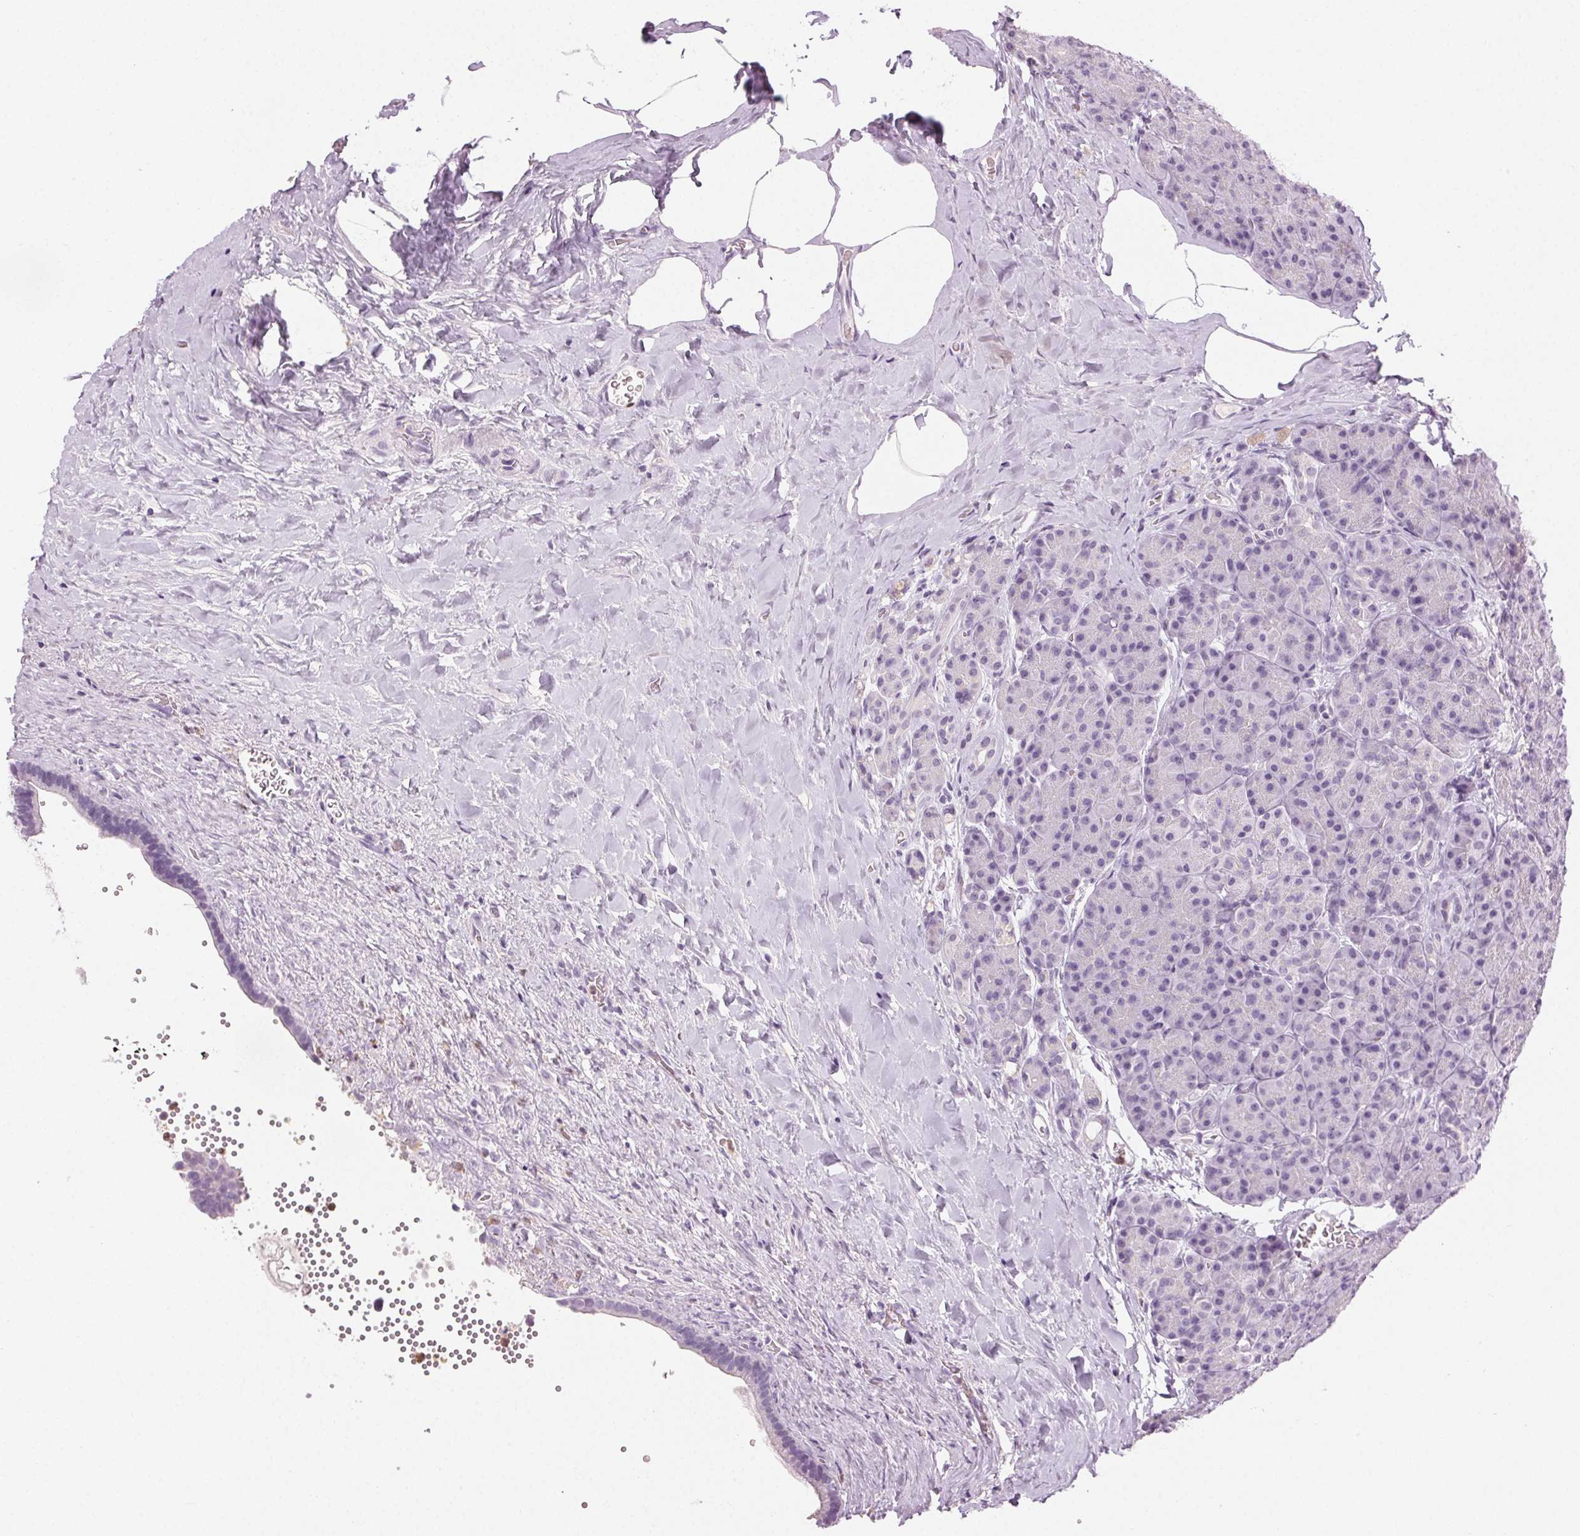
{"staining": {"intensity": "negative", "quantity": "none", "location": "none"}, "tissue": "pancreas", "cell_type": "Exocrine glandular cells", "image_type": "normal", "snomed": [{"axis": "morphology", "description": "Normal tissue, NOS"}, {"axis": "topography", "description": "Pancreas"}], "caption": "An immunohistochemistry histopathology image of benign pancreas is shown. There is no staining in exocrine glandular cells of pancreas.", "gene": "MPO", "patient": {"sex": "male", "age": 57}}